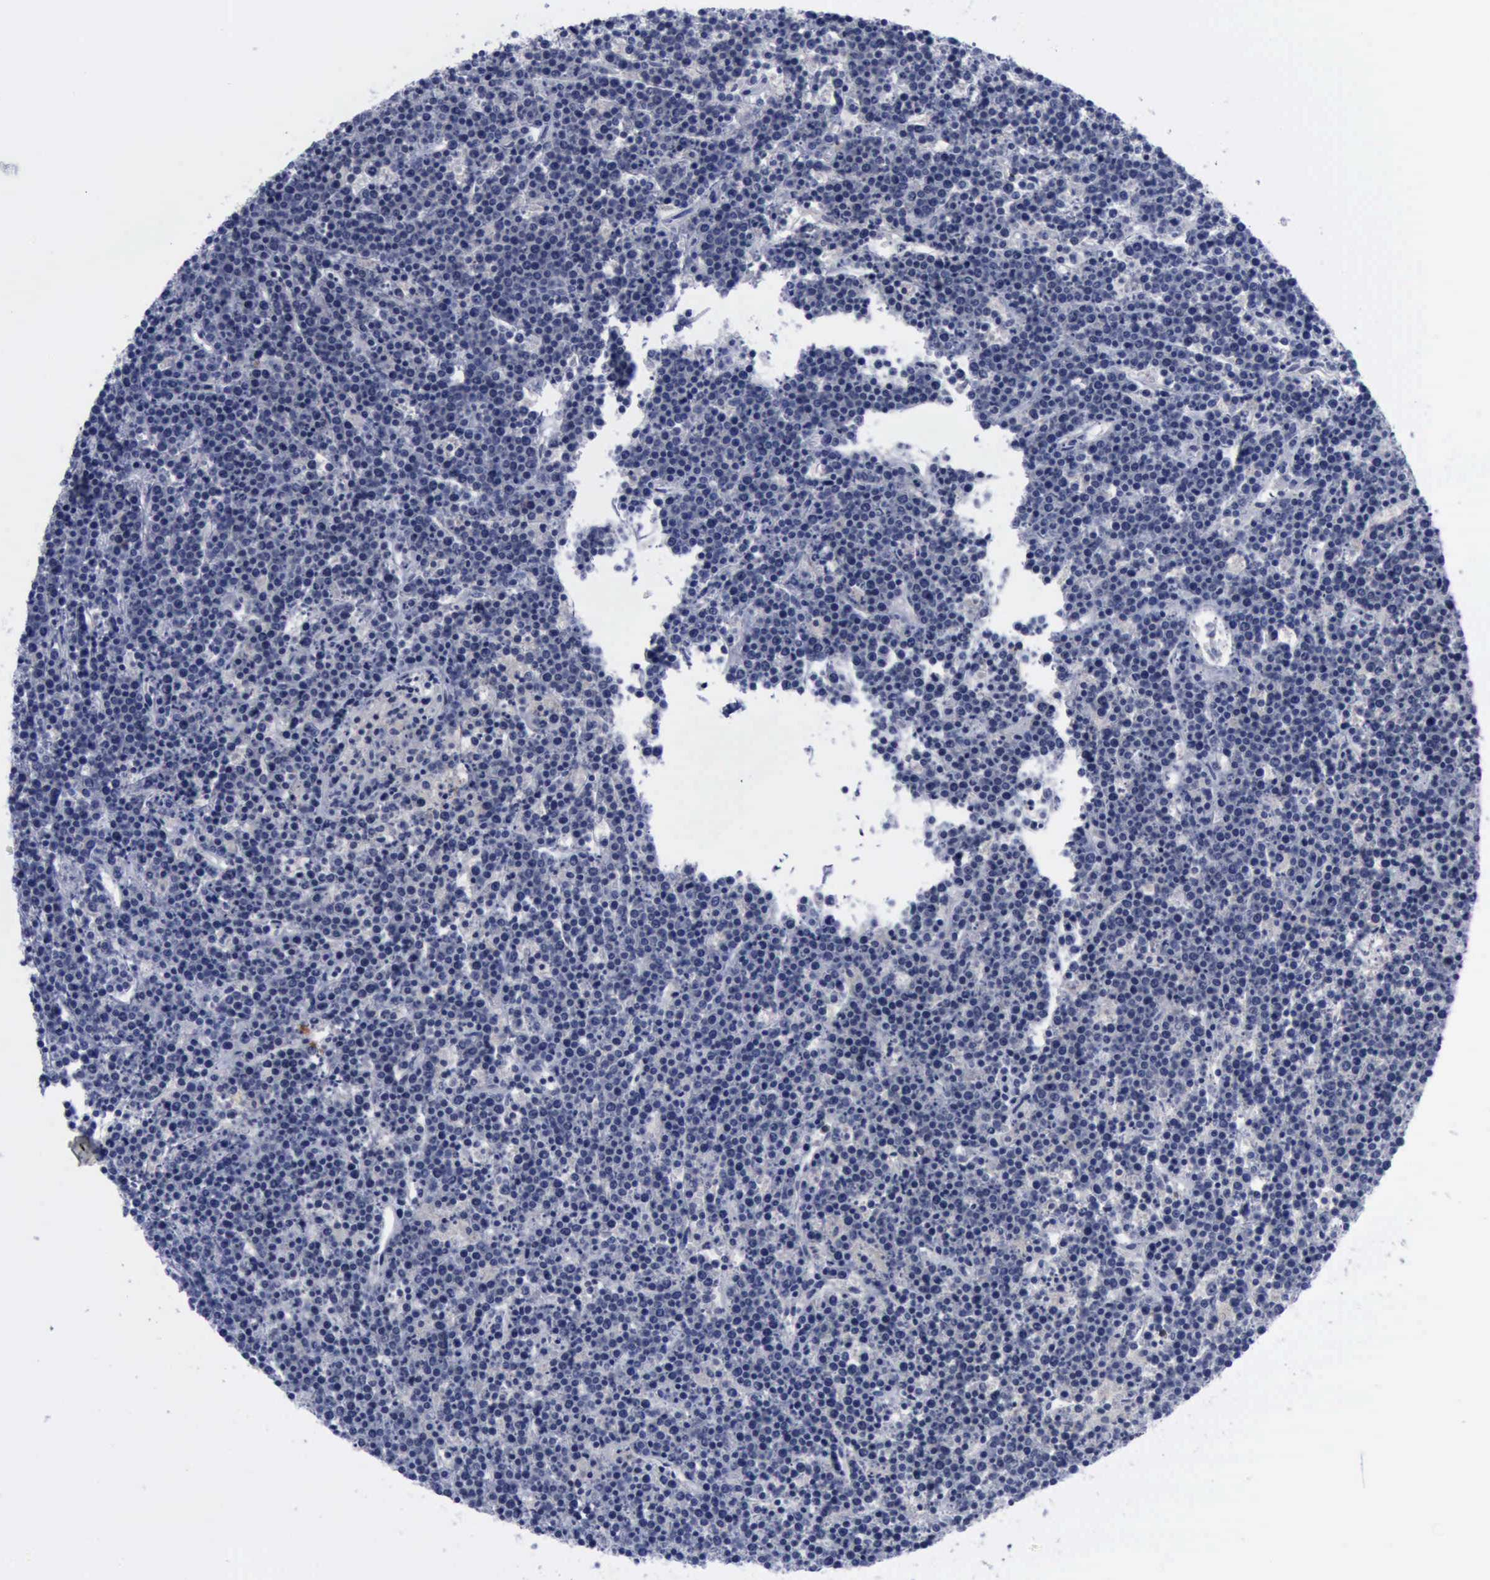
{"staining": {"intensity": "negative", "quantity": "none", "location": "none"}, "tissue": "lymphoma", "cell_type": "Tumor cells", "image_type": "cancer", "snomed": [{"axis": "morphology", "description": "Malignant lymphoma, non-Hodgkin's type, High grade"}, {"axis": "topography", "description": "Ovary"}], "caption": "Image shows no protein expression in tumor cells of high-grade malignant lymphoma, non-Hodgkin's type tissue.", "gene": "CSTA", "patient": {"sex": "female", "age": 56}}